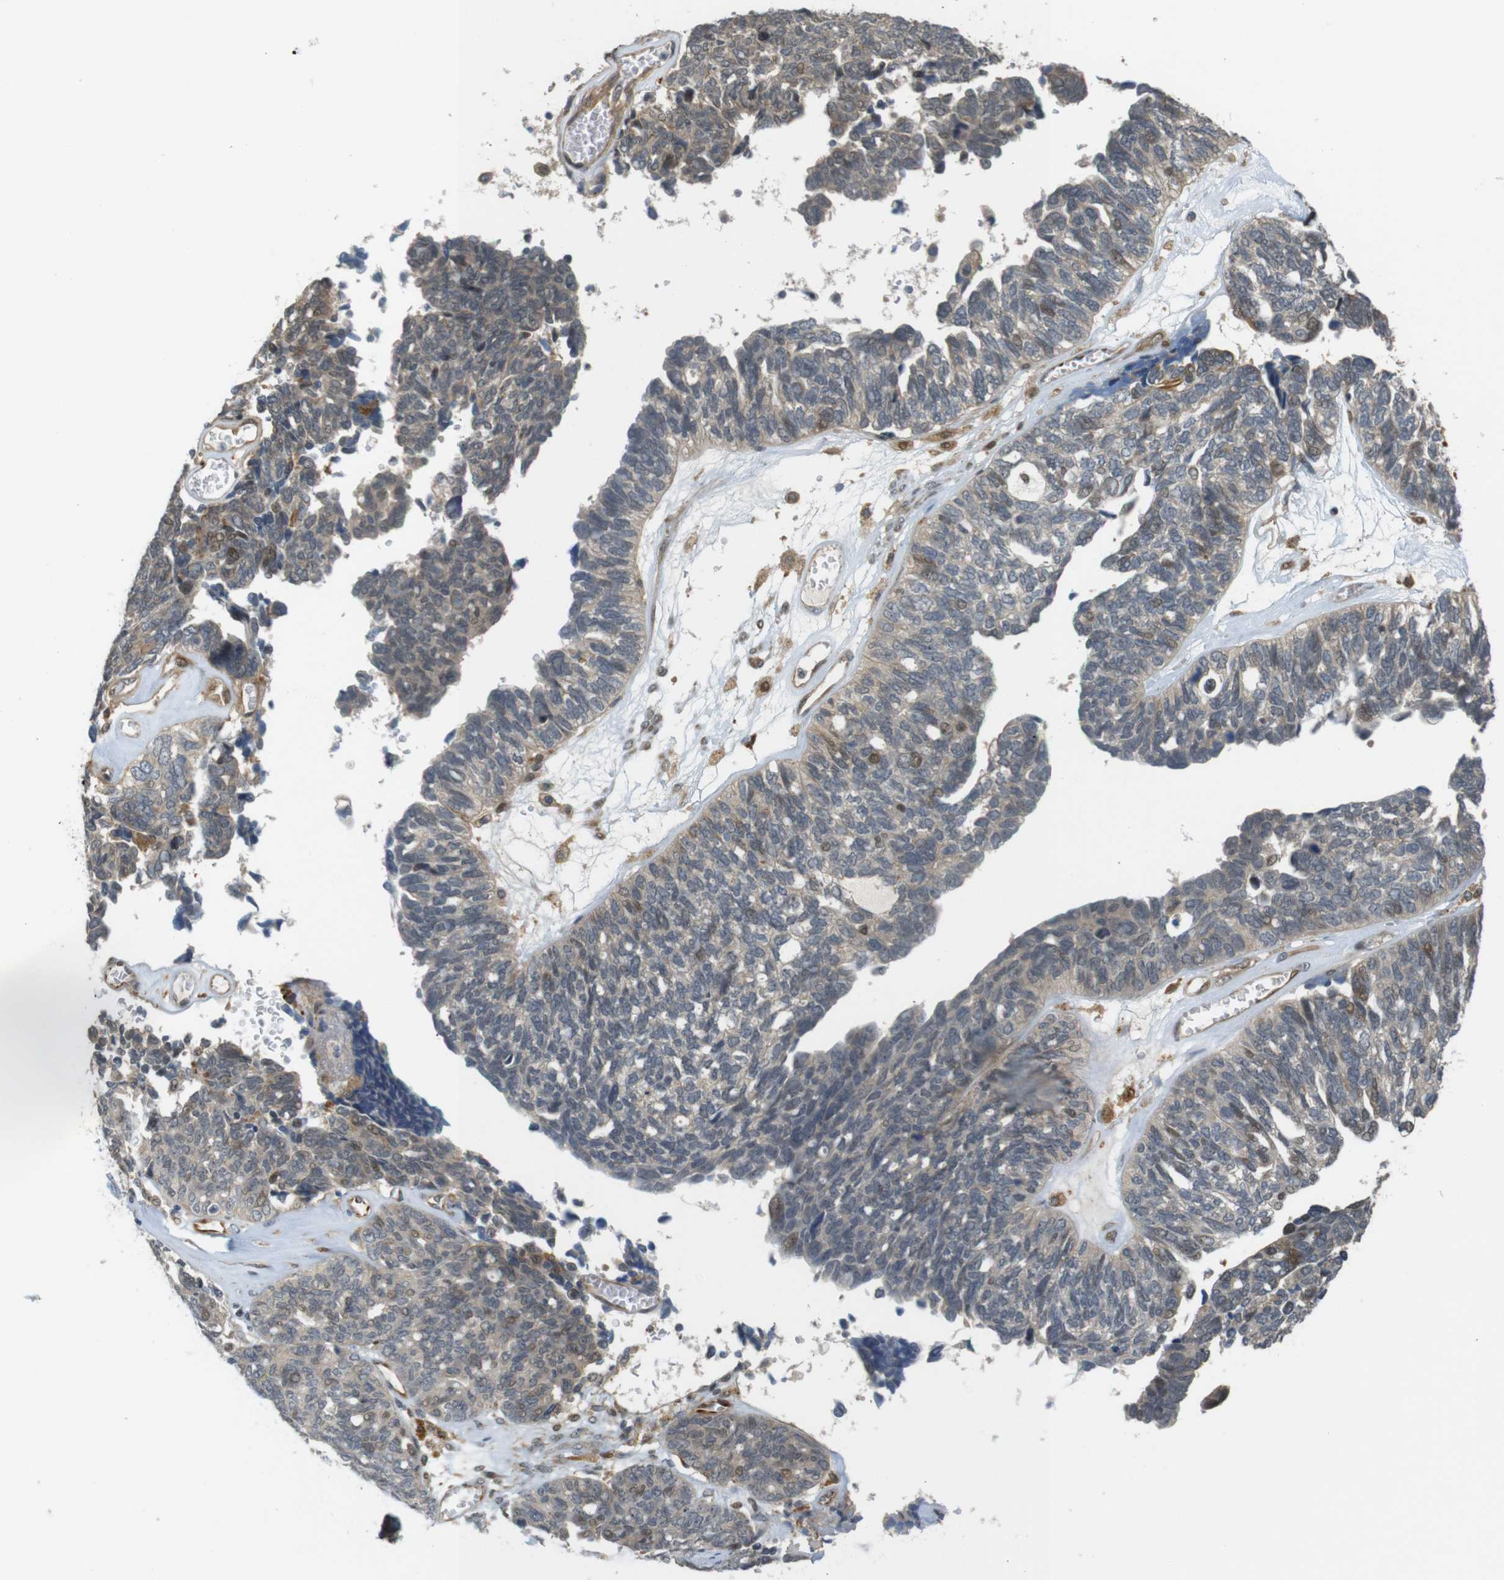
{"staining": {"intensity": "weak", "quantity": "<25%", "location": "cytoplasmic/membranous,nuclear"}, "tissue": "ovarian cancer", "cell_type": "Tumor cells", "image_type": "cancer", "snomed": [{"axis": "morphology", "description": "Cystadenocarcinoma, serous, NOS"}, {"axis": "topography", "description": "Ovary"}], "caption": "Tumor cells show no significant protein staining in ovarian cancer.", "gene": "TSPAN9", "patient": {"sex": "female", "age": 79}}